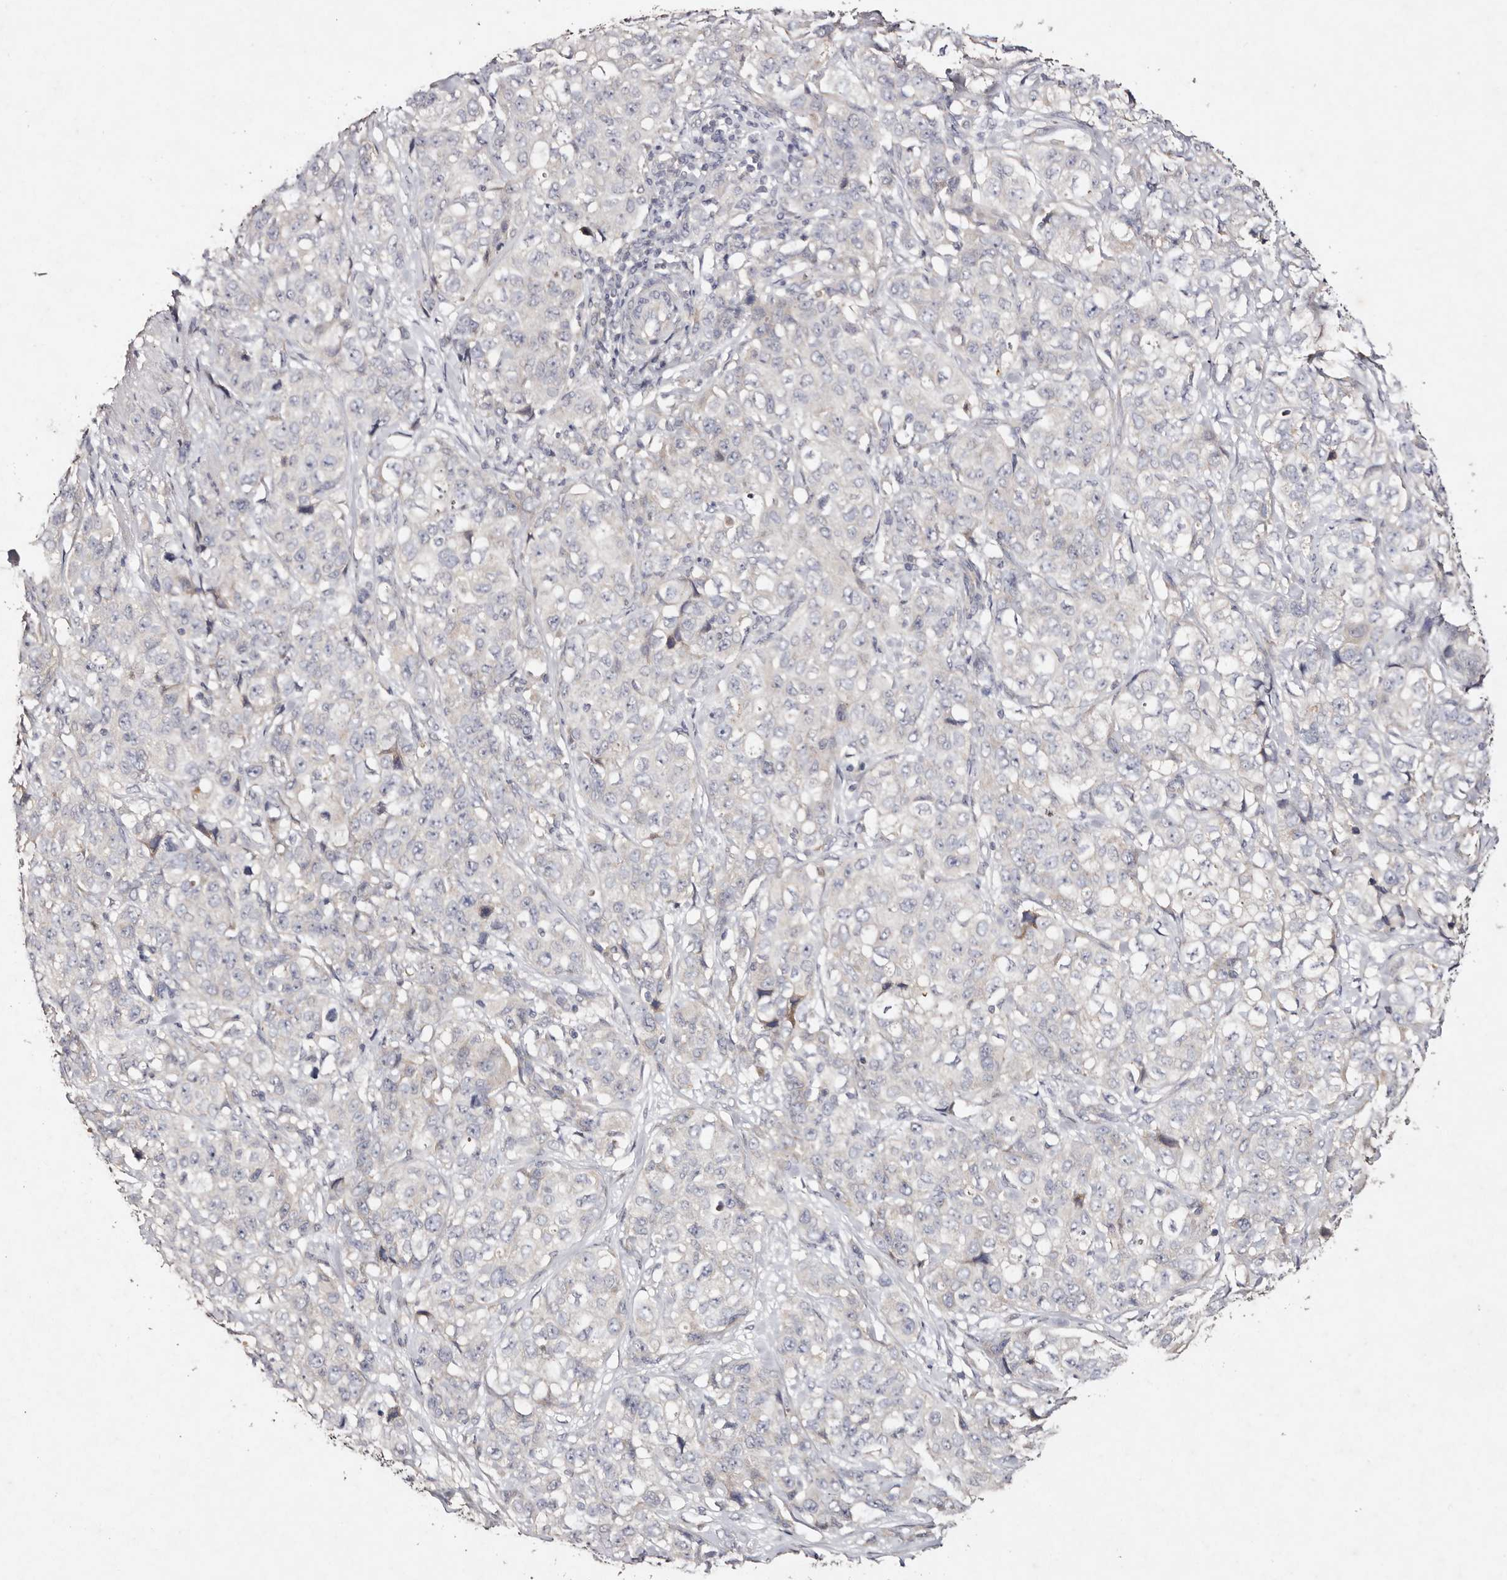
{"staining": {"intensity": "negative", "quantity": "none", "location": "none"}, "tissue": "stomach cancer", "cell_type": "Tumor cells", "image_type": "cancer", "snomed": [{"axis": "morphology", "description": "Adenocarcinoma, NOS"}, {"axis": "topography", "description": "Stomach"}], "caption": "Immunohistochemical staining of stomach cancer (adenocarcinoma) shows no significant positivity in tumor cells. The staining is performed using DAB (3,3'-diaminobenzidine) brown chromogen with nuclei counter-stained in using hematoxylin.", "gene": "TSC2", "patient": {"sex": "male", "age": 48}}